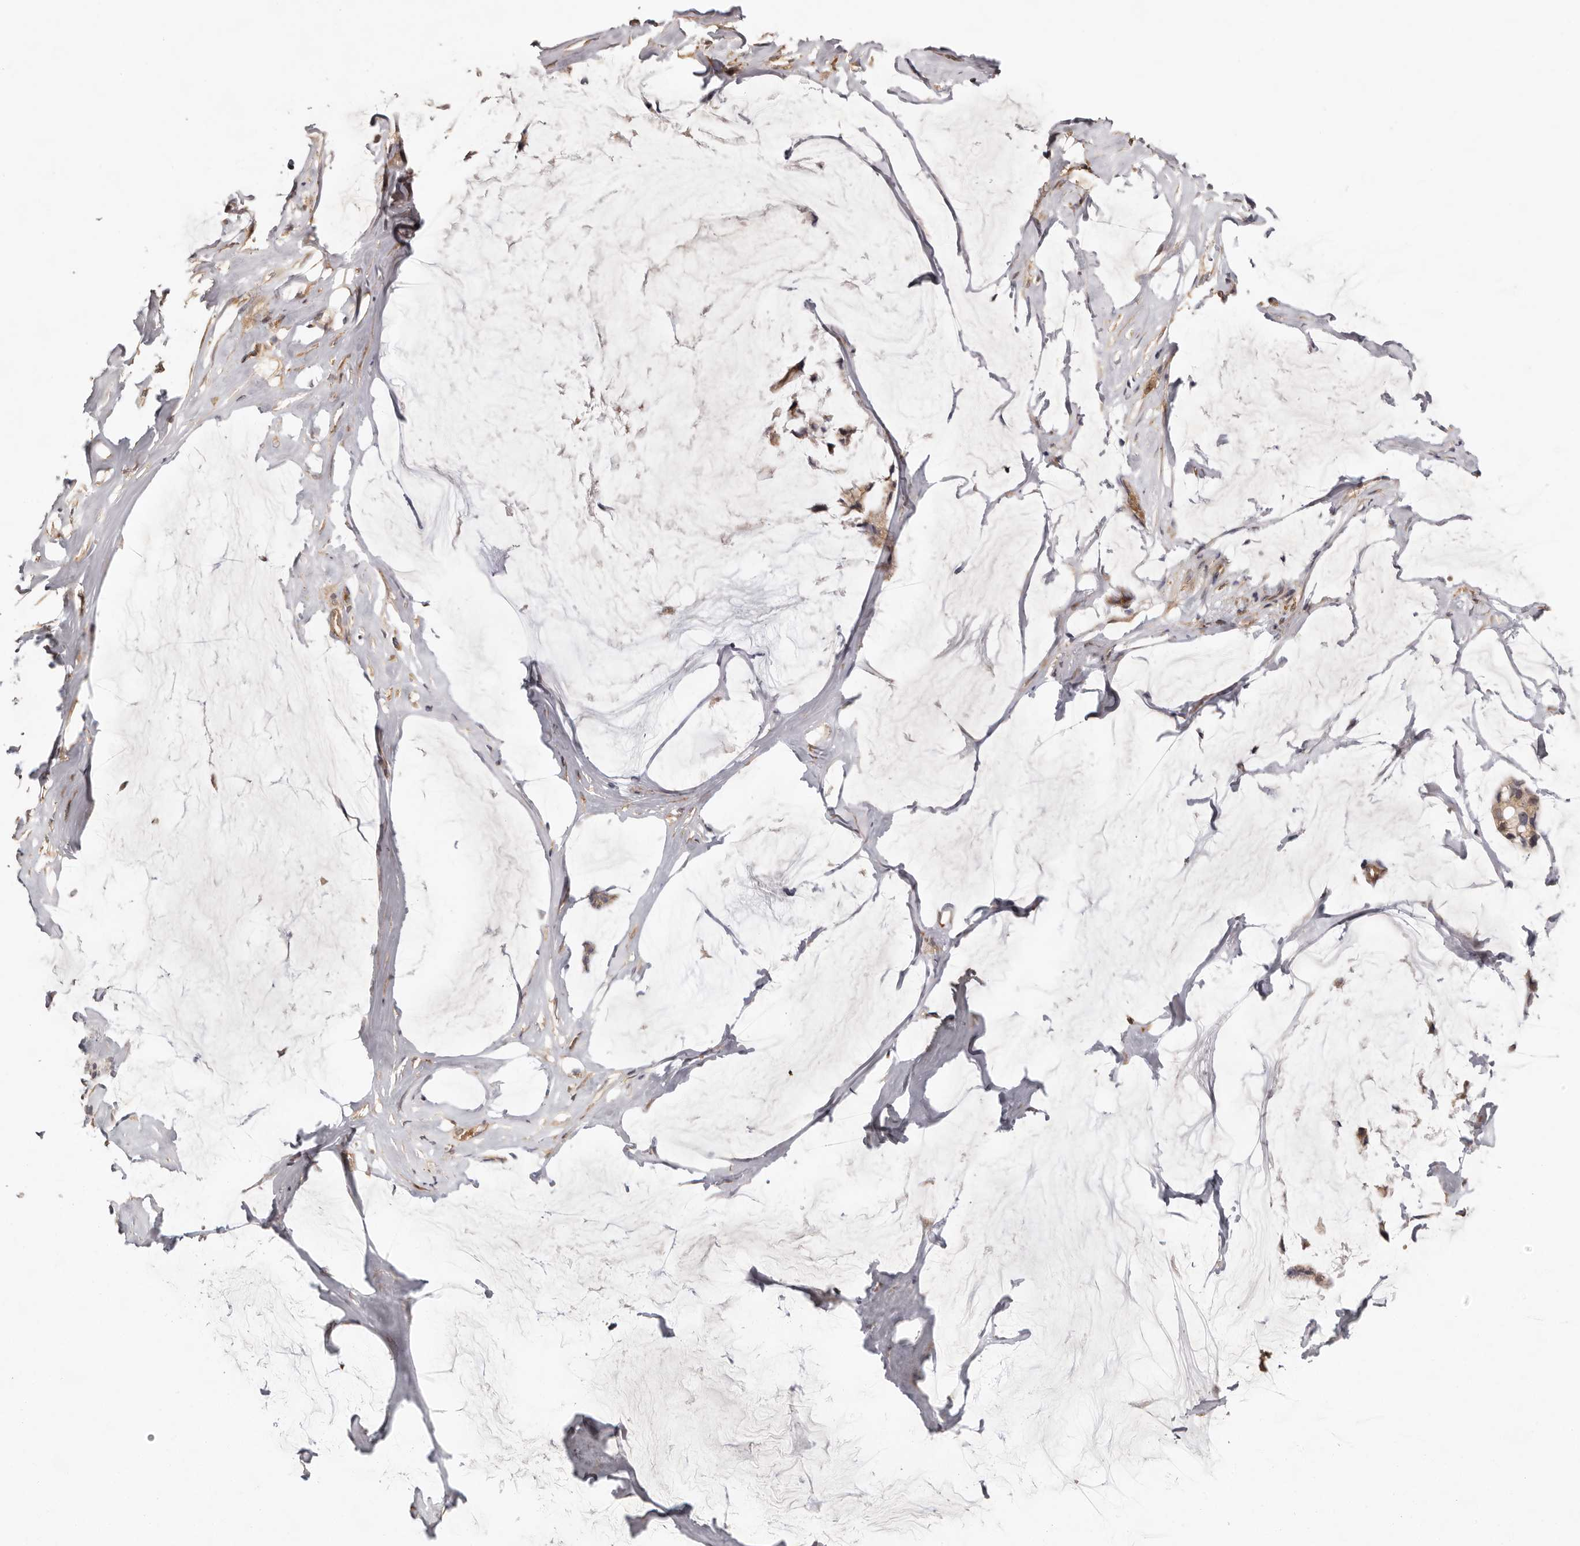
{"staining": {"intensity": "moderate", "quantity": ">75%", "location": "cytoplasmic/membranous"}, "tissue": "ovarian cancer", "cell_type": "Tumor cells", "image_type": "cancer", "snomed": [{"axis": "morphology", "description": "Cystadenocarcinoma, mucinous, NOS"}, {"axis": "topography", "description": "Ovary"}], "caption": "Immunohistochemistry (IHC) histopathology image of mucinous cystadenocarcinoma (ovarian) stained for a protein (brown), which shows medium levels of moderate cytoplasmic/membranous positivity in approximately >75% of tumor cells.", "gene": "UBR2", "patient": {"sex": "female", "age": 39}}